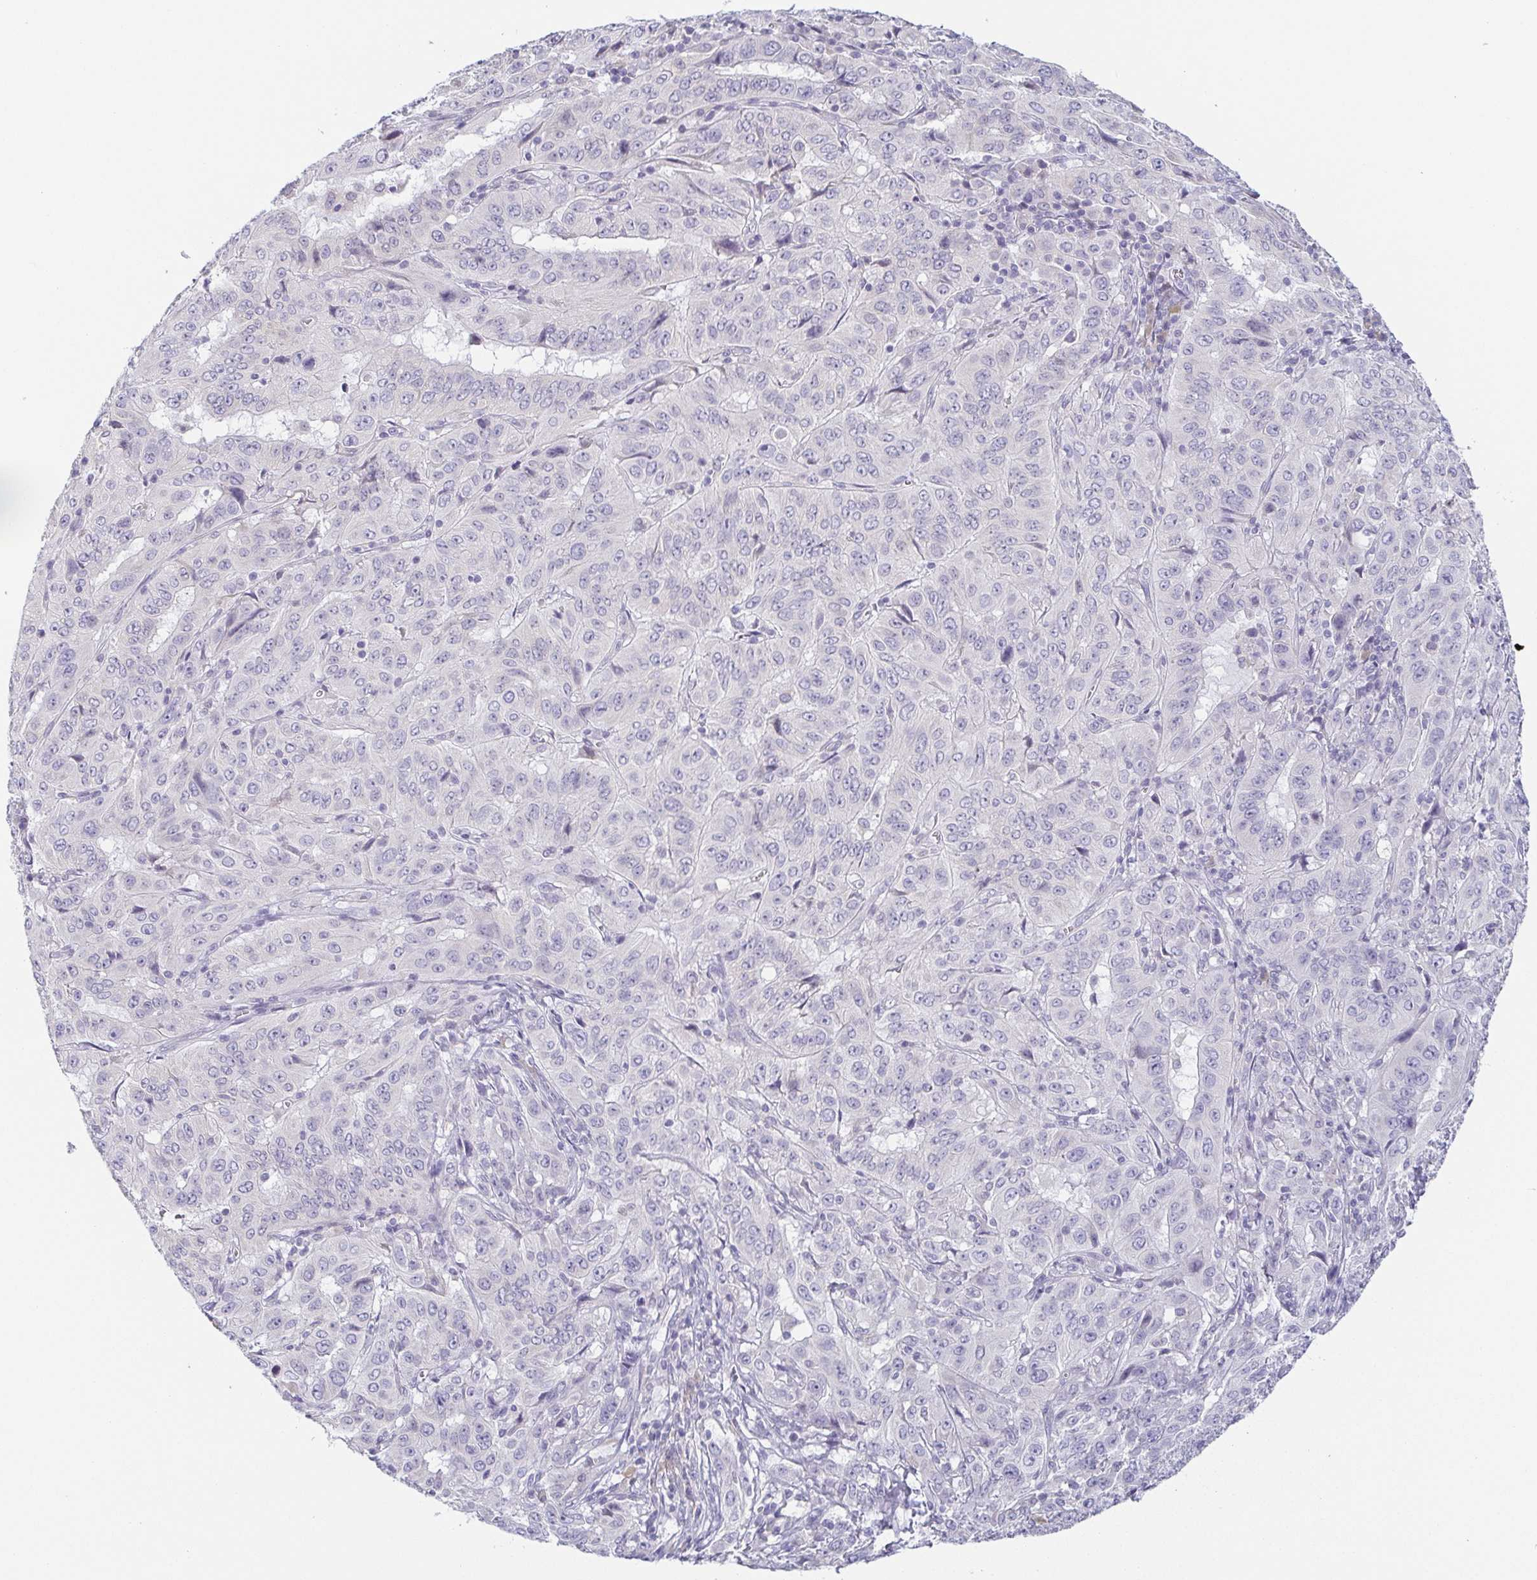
{"staining": {"intensity": "negative", "quantity": "none", "location": "none"}, "tissue": "pancreatic cancer", "cell_type": "Tumor cells", "image_type": "cancer", "snomed": [{"axis": "morphology", "description": "Adenocarcinoma, NOS"}, {"axis": "topography", "description": "Pancreas"}], "caption": "Pancreatic cancer was stained to show a protein in brown. There is no significant expression in tumor cells.", "gene": "PRR27", "patient": {"sex": "male", "age": 63}}